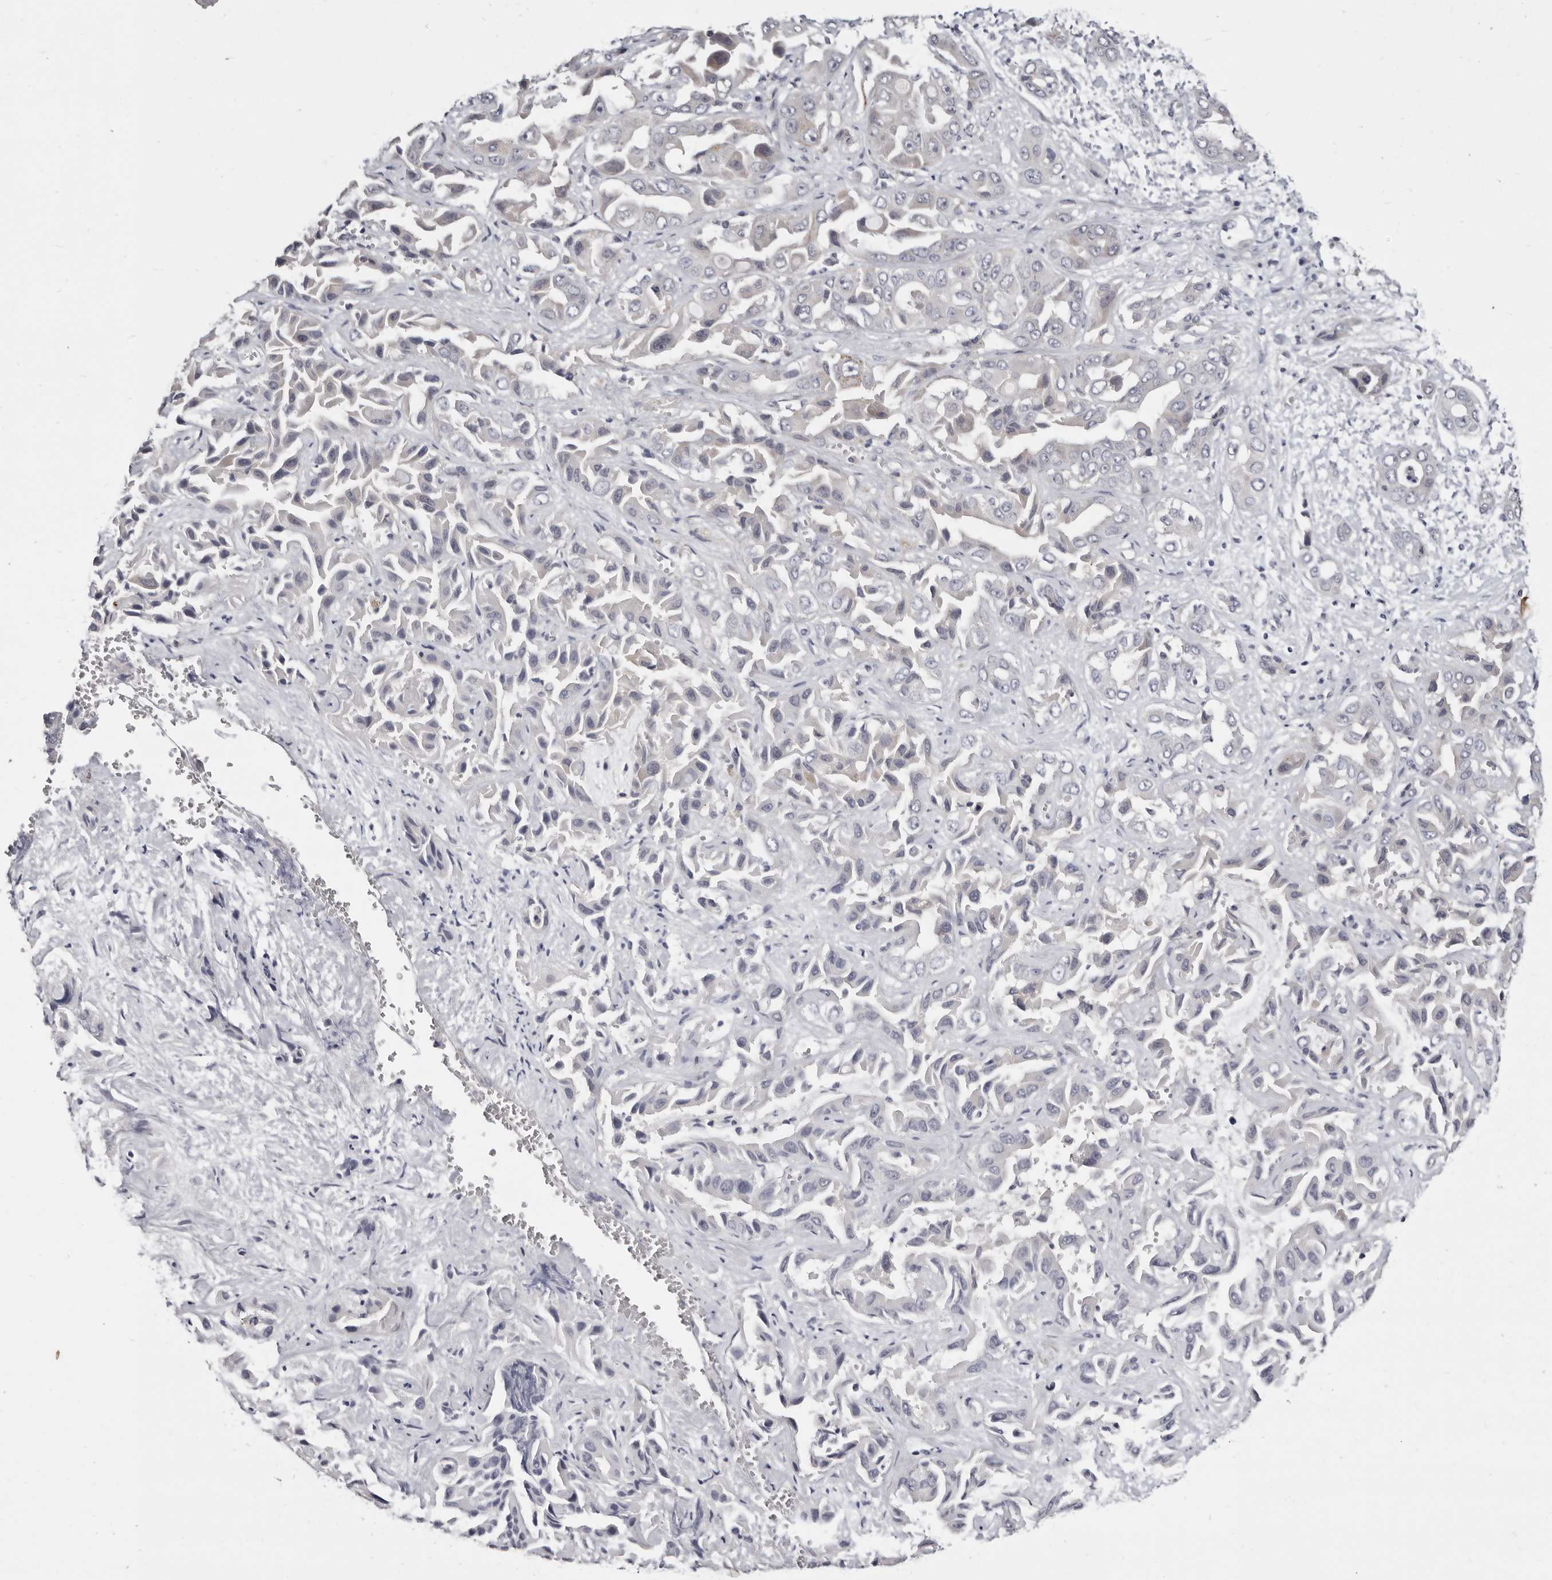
{"staining": {"intensity": "negative", "quantity": "none", "location": "none"}, "tissue": "liver cancer", "cell_type": "Tumor cells", "image_type": "cancer", "snomed": [{"axis": "morphology", "description": "Cholangiocarcinoma"}, {"axis": "topography", "description": "Liver"}], "caption": "Liver cancer (cholangiocarcinoma) was stained to show a protein in brown. There is no significant positivity in tumor cells.", "gene": "KLHL4", "patient": {"sex": "female", "age": 52}}